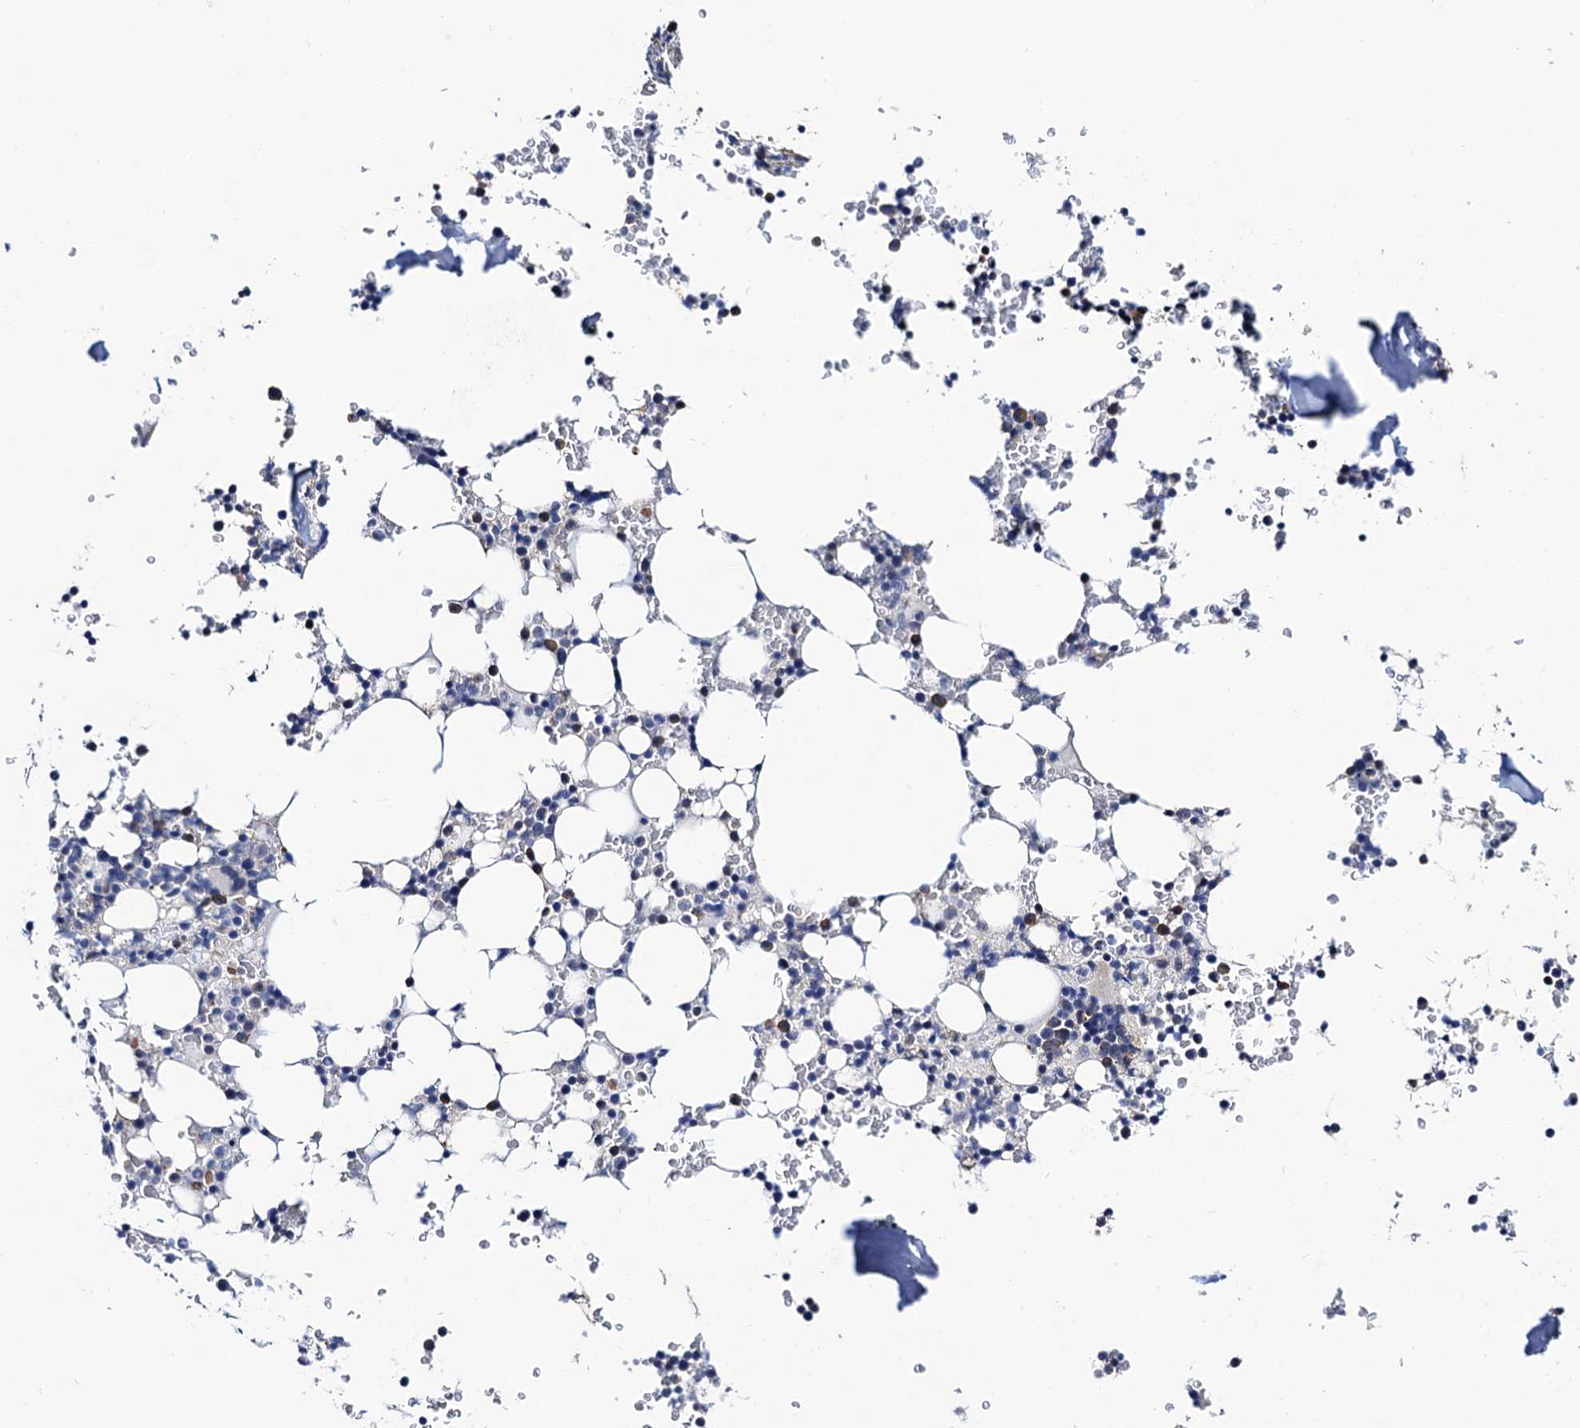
{"staining": {"intensity": "weak", "quantity": "<25%", "location": "nuclear"}, "tissue": "bone marrow", "cell_type": "Hematopoietic cells", "image_type": "normal", "snomed": [{"axis": "morphology", "description": "Normal tissue, NOS"}, {"axis": "topography", "description": "Bone marrow"}], "caption": "A micrograph of human bone marrow is negative for staining in hematopoietic cells. (IHC, brightfield microscopy, high magnification).", "gene": "SLC7A10", "patient": {"sex": "male", "age": 58}}